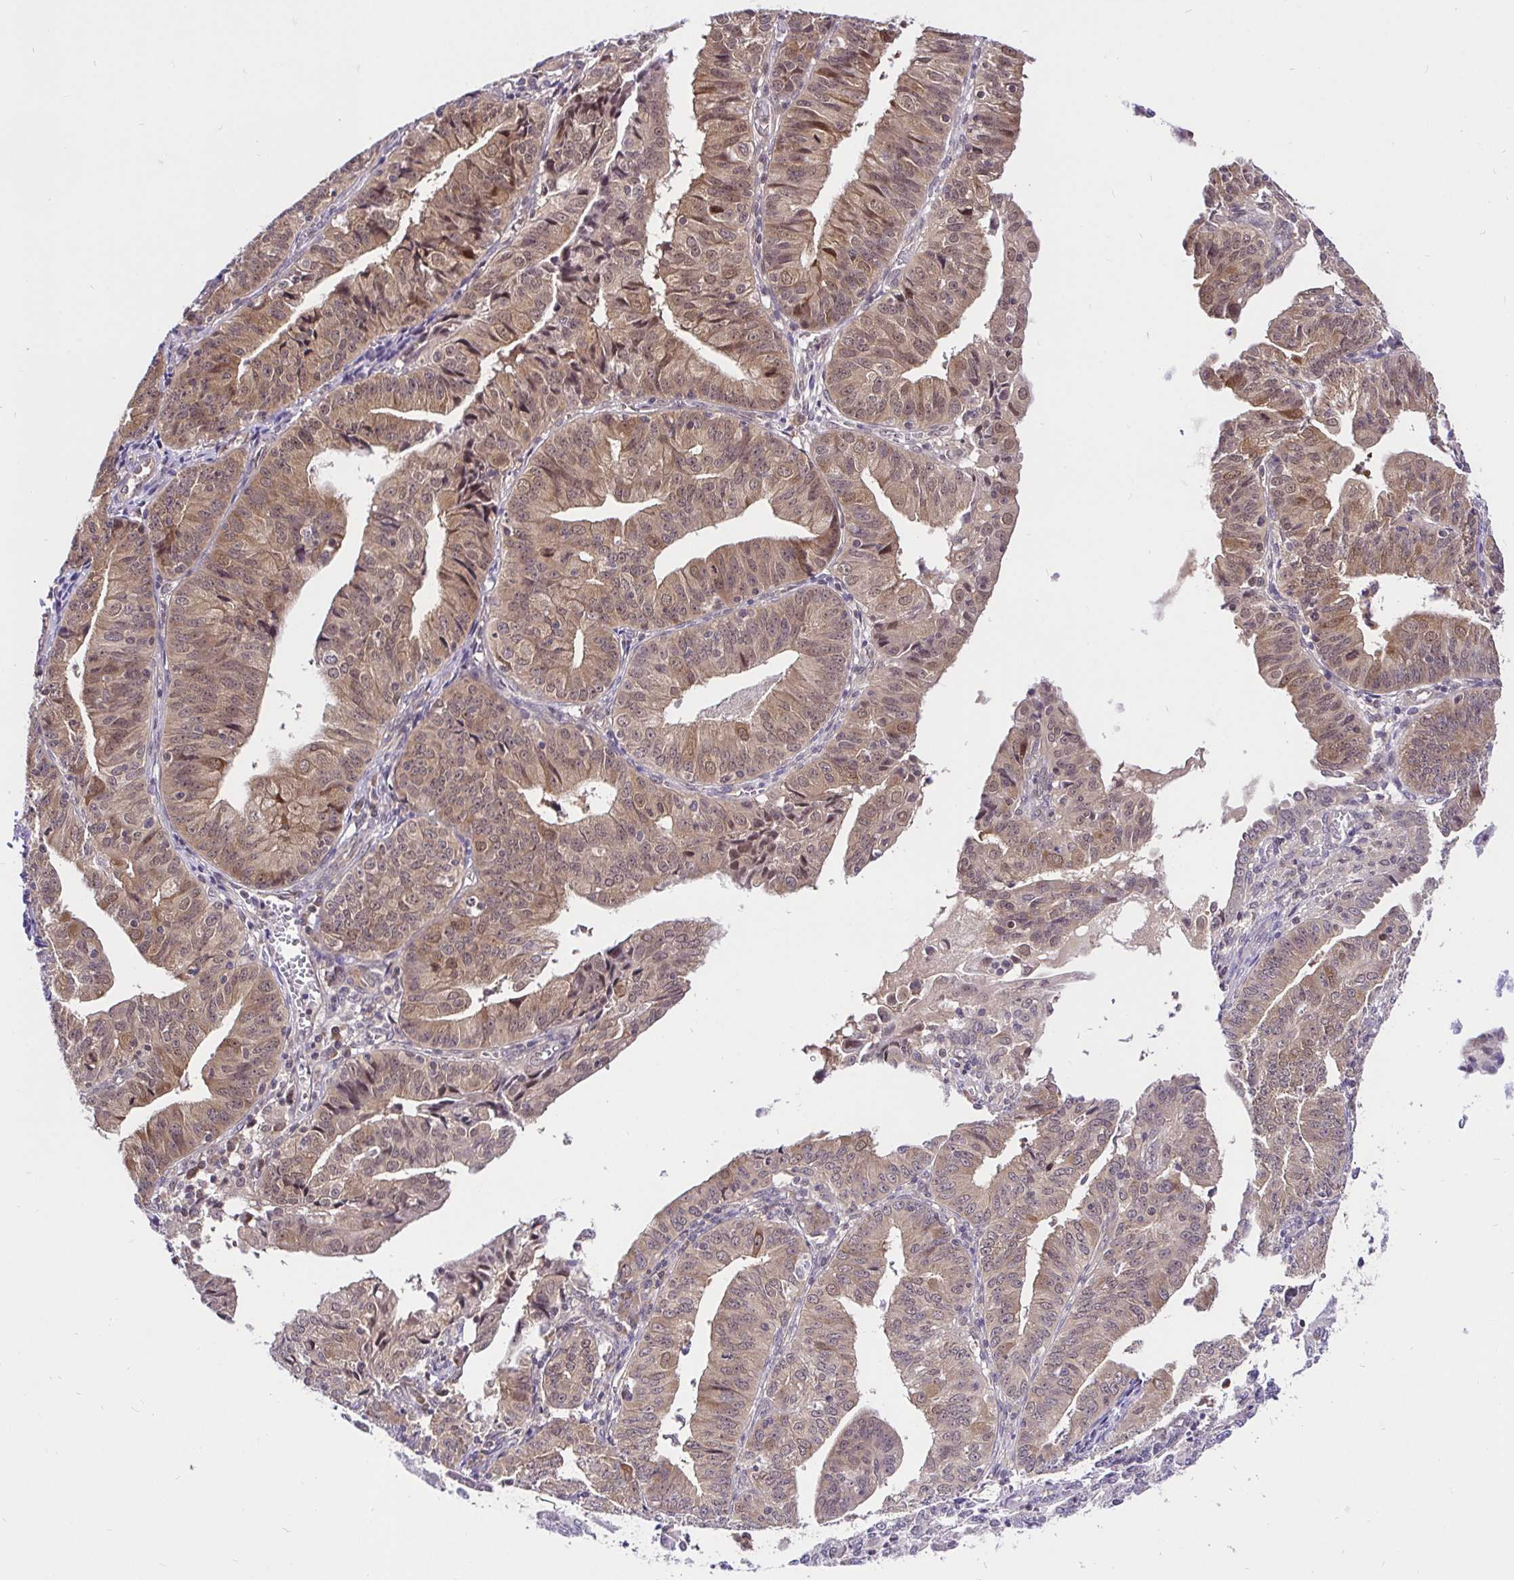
{"staining": {"intensity": "moderate", "quantity": ">75%", "location": "cytoplasmic/membranous,nuclear"}, "tissue": "endometrial cancer", "cell_type": "Tumor cells", "image_type": "cancer", "snomed": [{"axis": "morphology", "description": "Adenocarcinoma, NOS"}, {"axis": "topography", "description": "Endometrium"}], "caption": "Moderate cytoplasmic/membranous and nuclear protein expression is identified in approximately >75% of tumor cells in endometrial cancer (adenocarcinoma).", "gene": "UBE2M", "patient": {"sex": "female", "age": 56}}